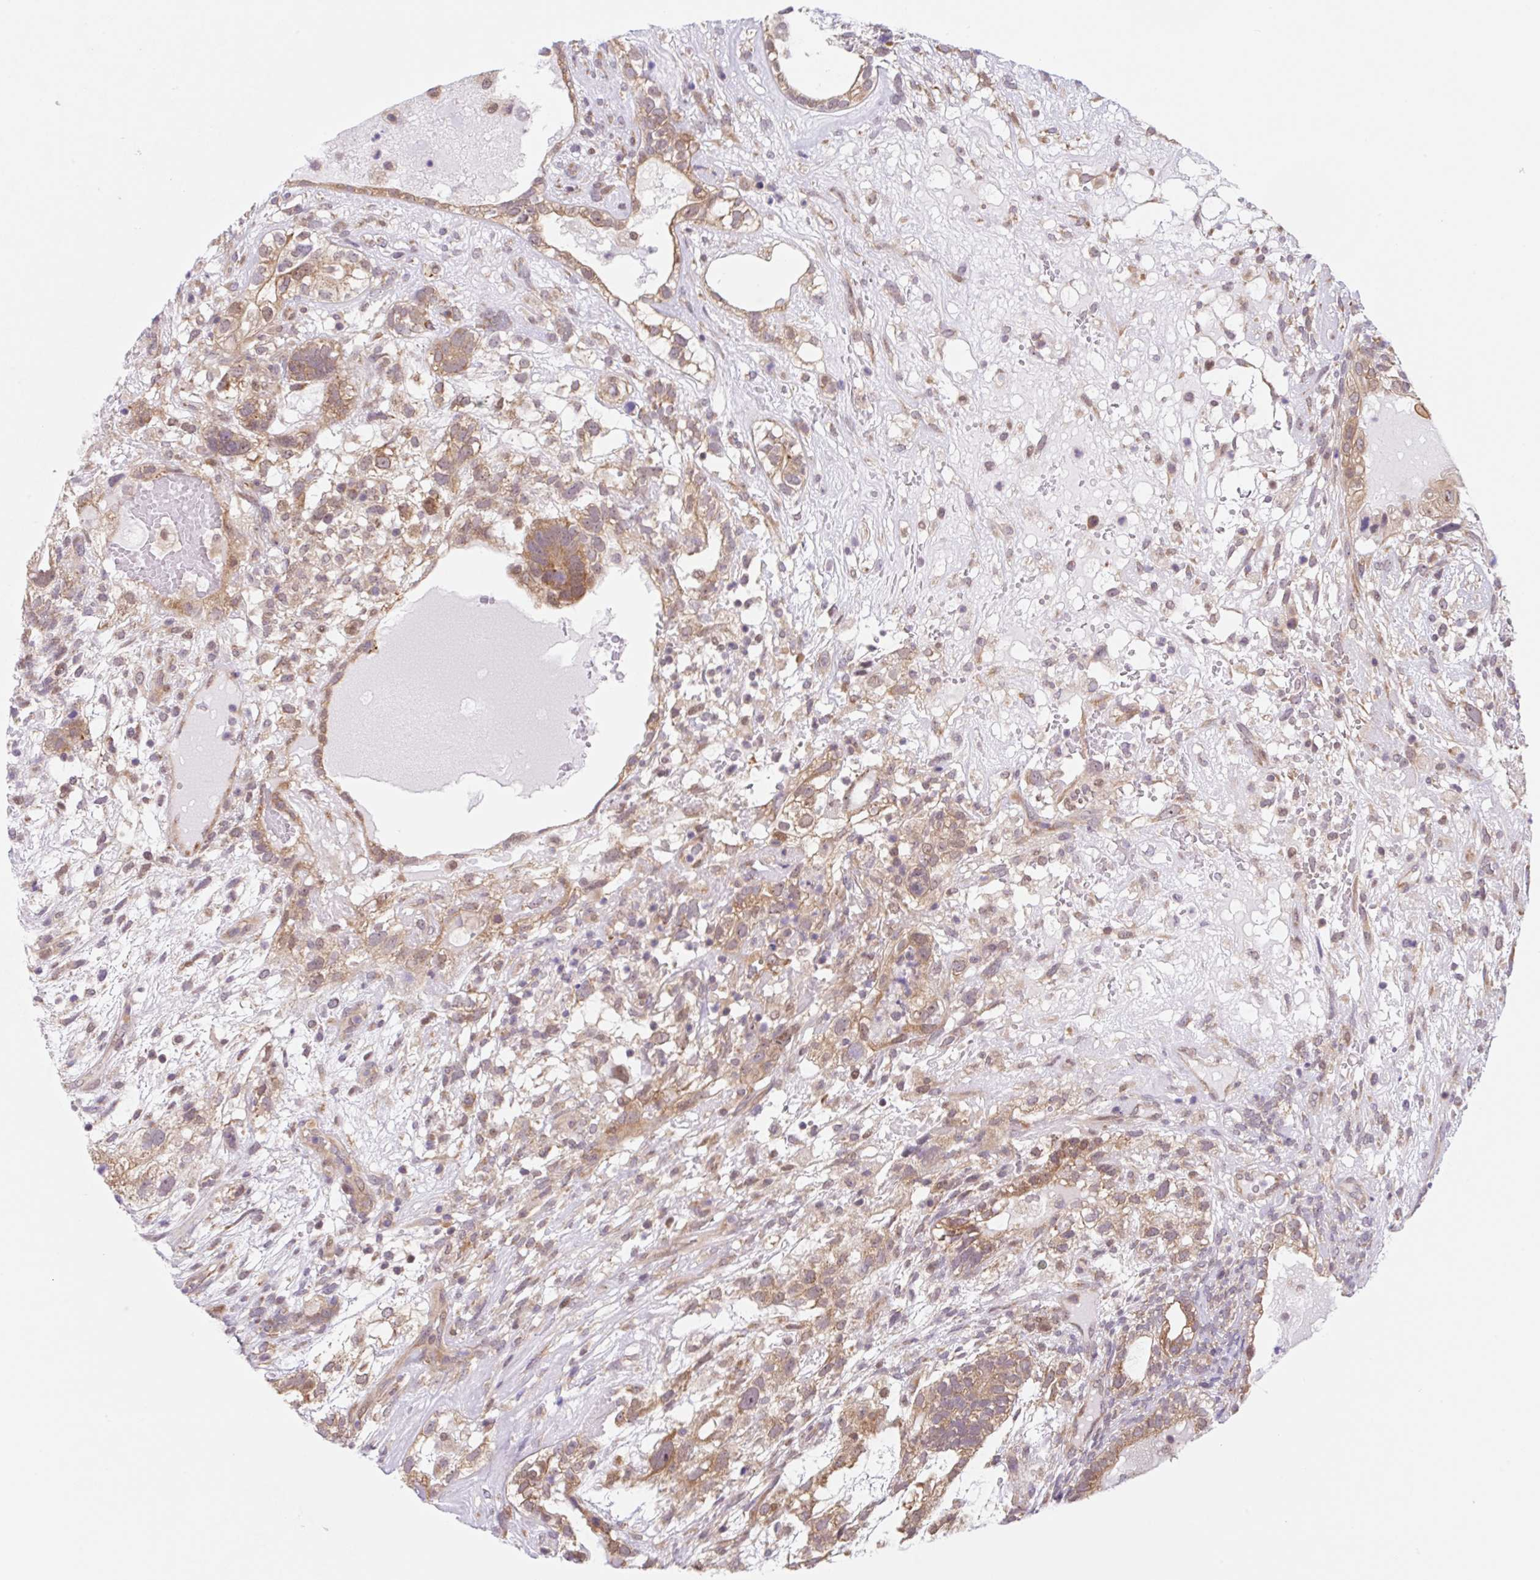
{"staining": {"intensity": "moderate", "quantity": ">75%", "location": "cytoplasmic/membranous"}, "tissue": "testis cancer", "cell_type": "Tumor cells", "image_type": "cancer", "snomed": [{"axis": "morphology", "description": "Seminoma, NOS"}, {"axis": "morphology", "description": "Carcinoma, Embryonal, NOS"}, {"axis": "topography", "description": "Testis"}], "caption": "Approximately >75% of tumor cells in testis cancer show moderate cytoplasmic/membranous protein staining as visualized by brown immunohistochemical staining.", "gene": "TBPL2", "patient": {"sex": "male", "age": 41}}